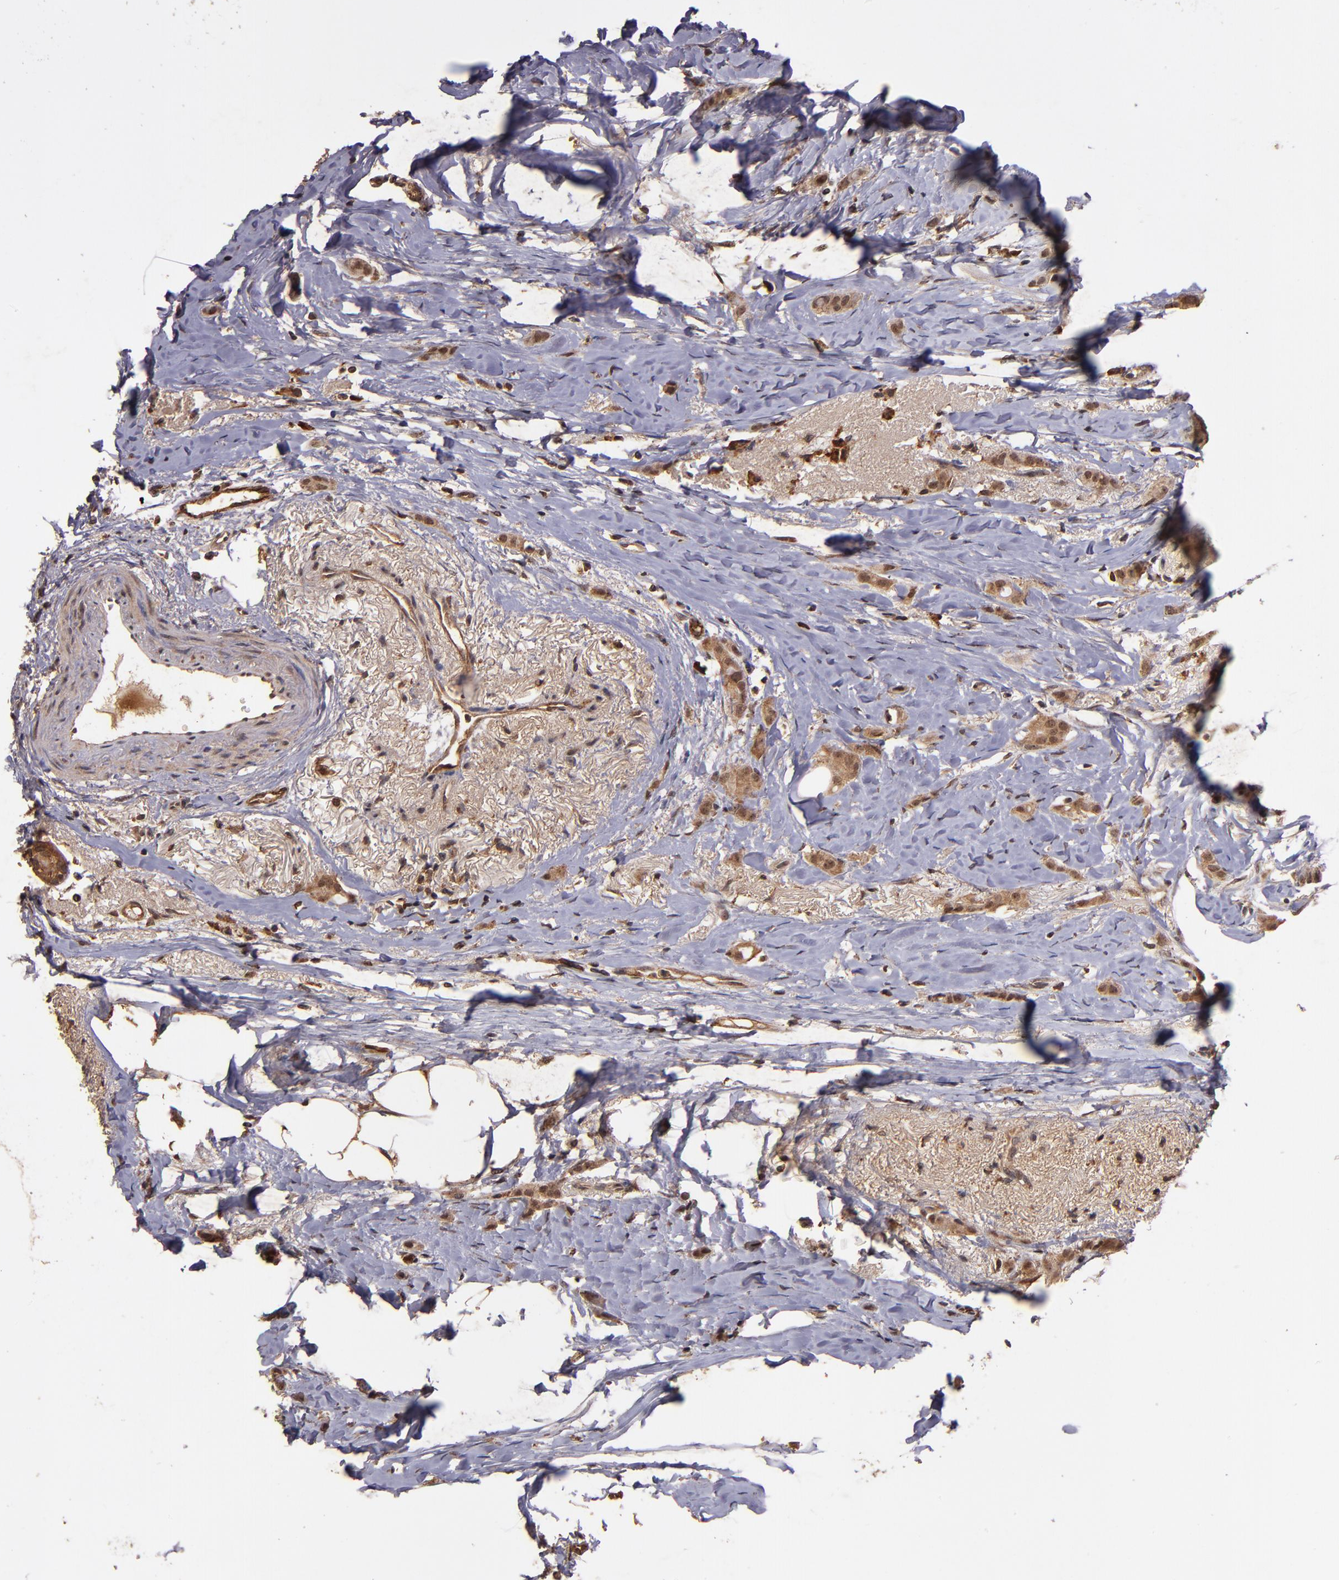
{"staining": {"intensity": "moderate", "quantity": ">75%", "location": "cytoplasmic/membranous,nuclear"}, "tissue": "breast cancer", "cell_type": "Tumor cells", "image_type": "cancer", "snomed": [{"axis": "morphology", "description": "Lobular carcinoma"}, {"axis": "topography", "description": "Breast"}], "caption": "A brown stain labels moderate cytoplasmic/membranous and nuclear staining of a protein in breast cancer tumor cells. The protein of interest is shown in brown color, while the nuclei are stained blue.", "gene": "RIOK3", "patient": {"sex": "female", "age": 55}}